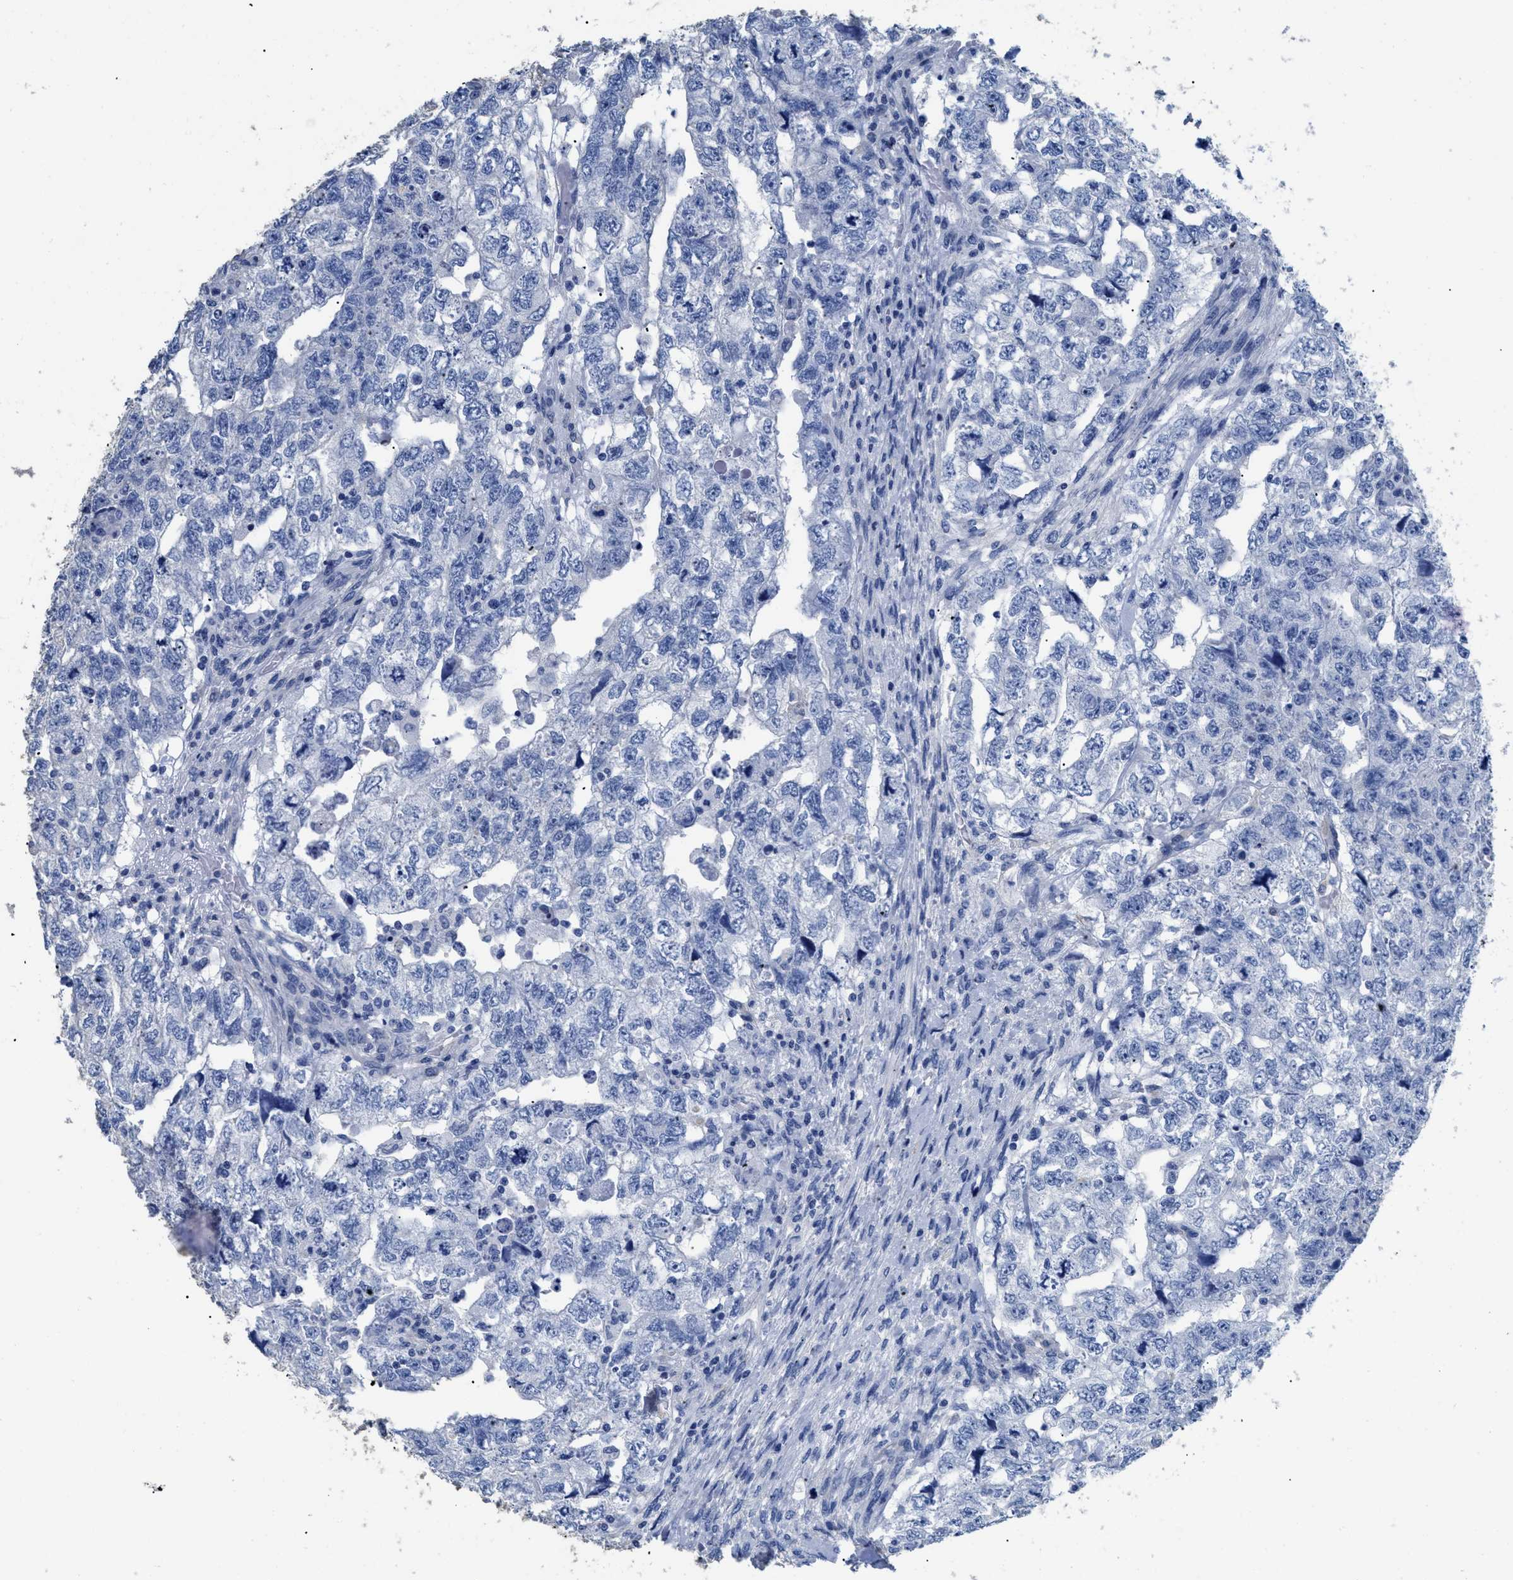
{"staining": {"intensity": "negative", "quantity": "none", "location": "none"}, "tissue": "testis cancer", "cell_type": "Tumor cells", "image_type": "cancer", "snomed": [{"axis": "morphology", "description": "Carcinoma, Embryonal, NOS"}, {"axis": "topography", "description": "Testis"}], "caption": "IHC of testis cancer shows no expression in tumor cells. (IHC, brightfield microscopy, high magnification).", "gene": "DLC1", "patient": {"sex": "male", "age": 36}}